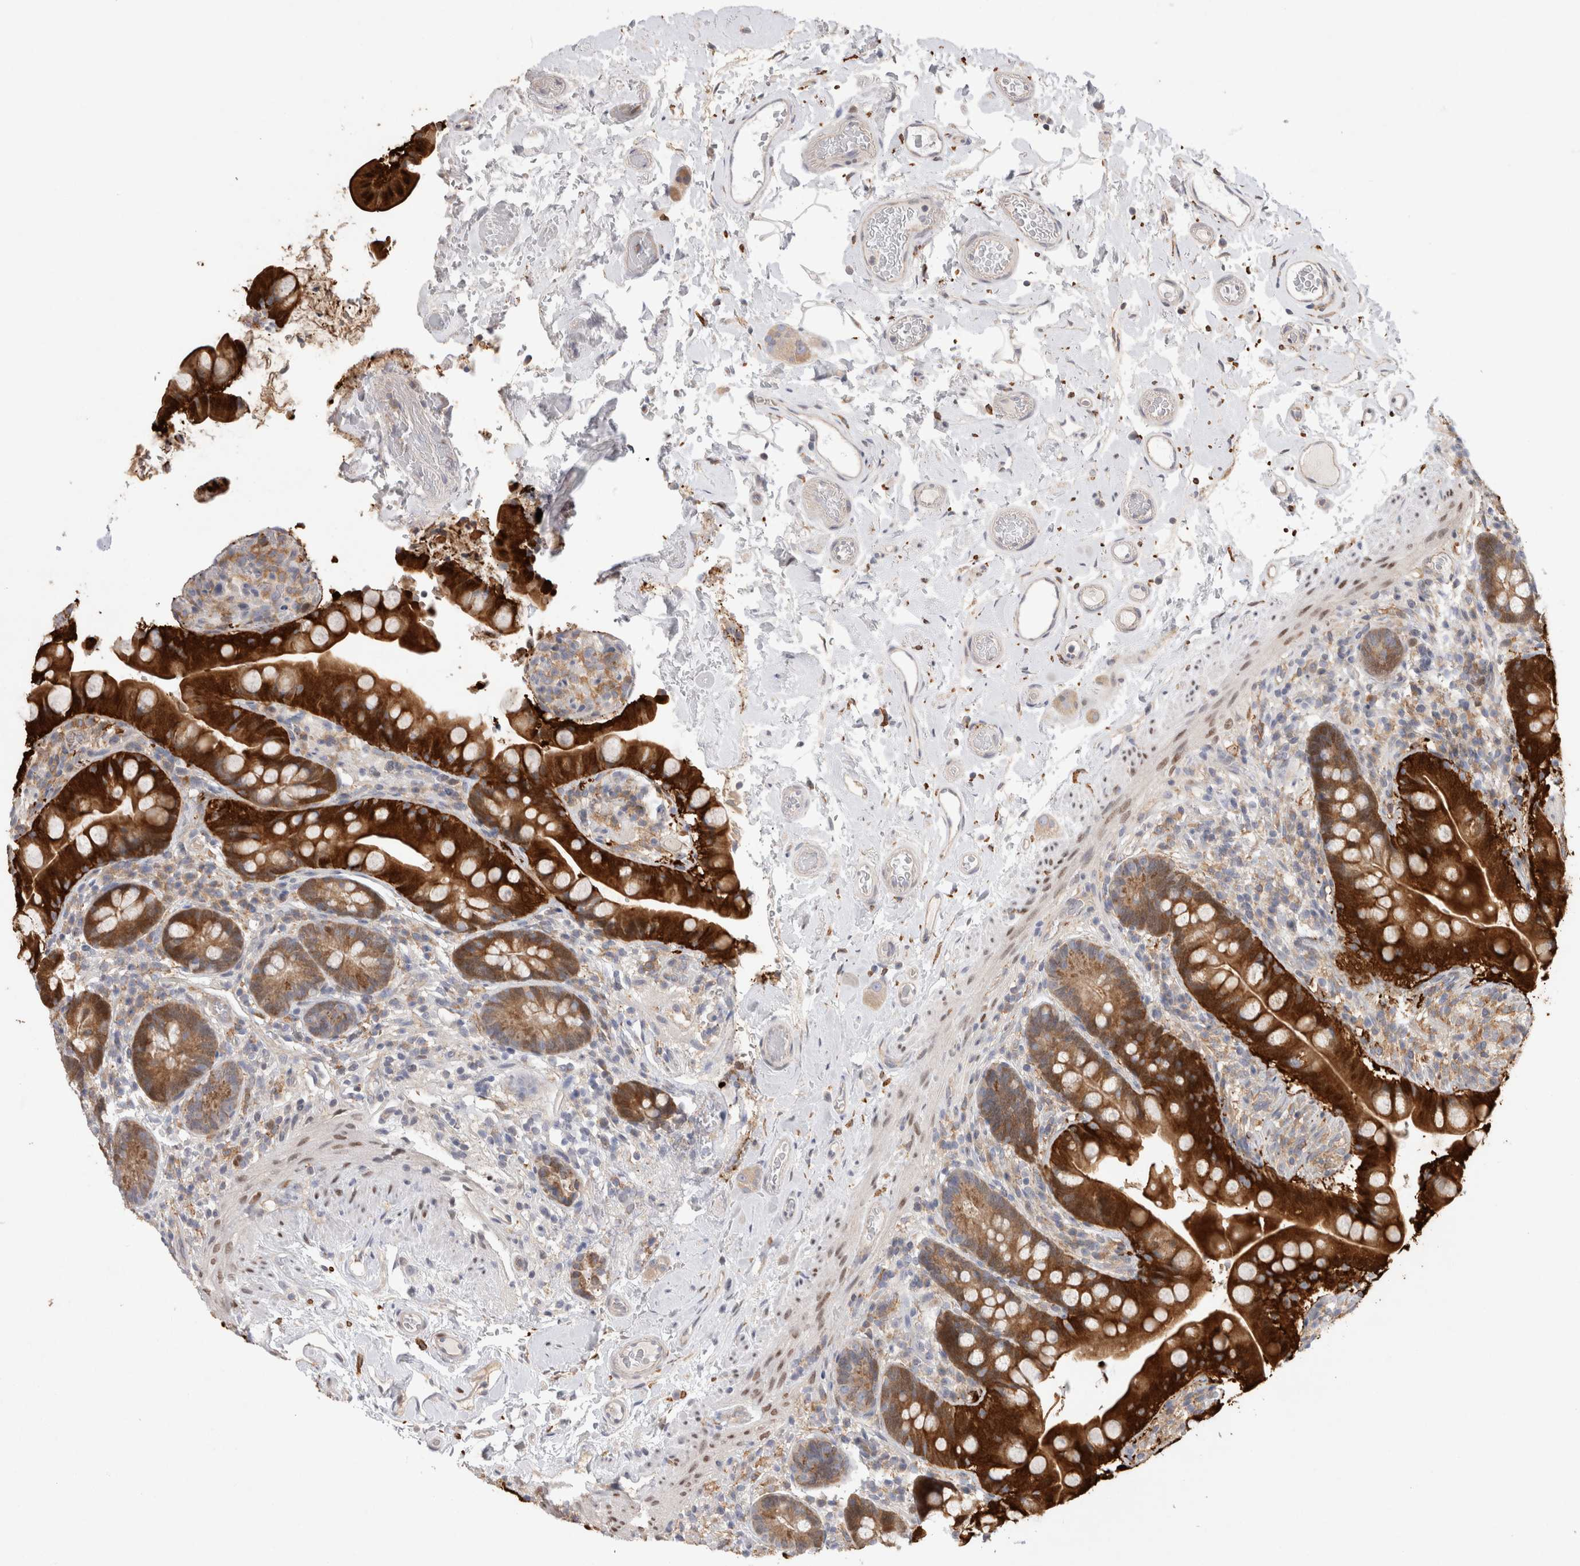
{"staining": {"intensity": "negative", "quantity": "none", "location": "none"}, "tissue": "colon", "cell_type": "Endothelial cells", "image_type": "normal", "snomed": [{"axis": "morphology", "description": "Normal tissue, NOS"}, {"axis": "topography", "description": "Smooth muscle"}, {"axis": "topography", "description": "Colon"}], "caption": "The histopathology image reveals no significant positivity in endothelial cells of colon. (Stains: DAB IHC with hematoxylin counter stain, Microscopy: brightfield microscopy at high magnification).", "gene": "CDCA7L", "patient": {"sex": "male", "age": 73}}